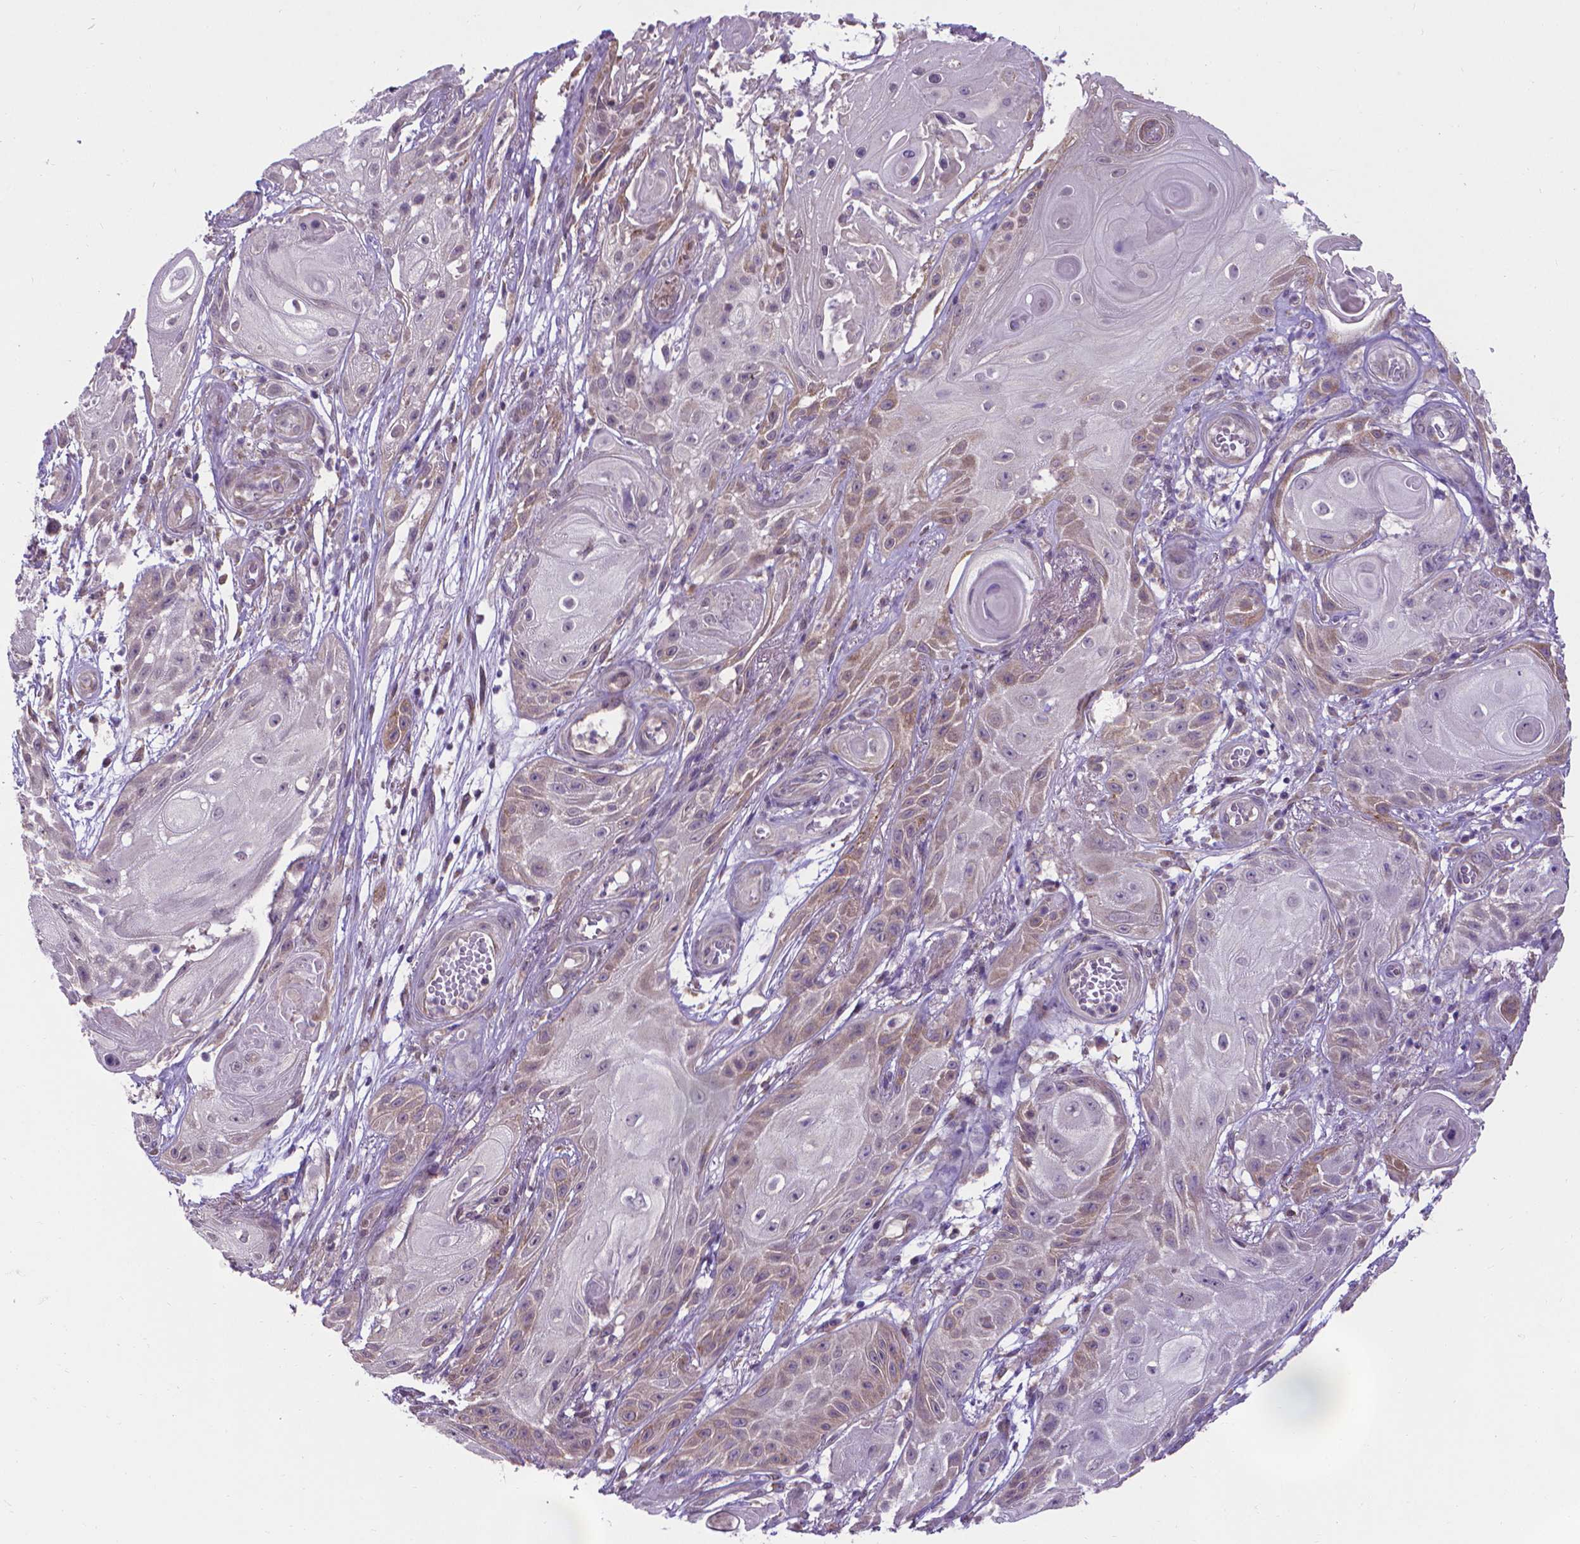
{"staining": {"intensity": "weak", "quantity": "<25%", "location": "cytoplasmic/membranous"}, "tissue": "skin cancer", "cell_type": "Tumor cells", "image_type": "cancer", "snomed": [{"axis": "morphology", "description": "Squamous cell carcinoma, NOS"}, {"axis": "topography", "description": "Skin"}], "caption": "Immunohistochemistry (IHC) of human squamous cell carcinoma (skin) demonstrates no positivity in tumor cells.", "gene": "GPR63", "patient": {"sex": "male", "age": 62}}